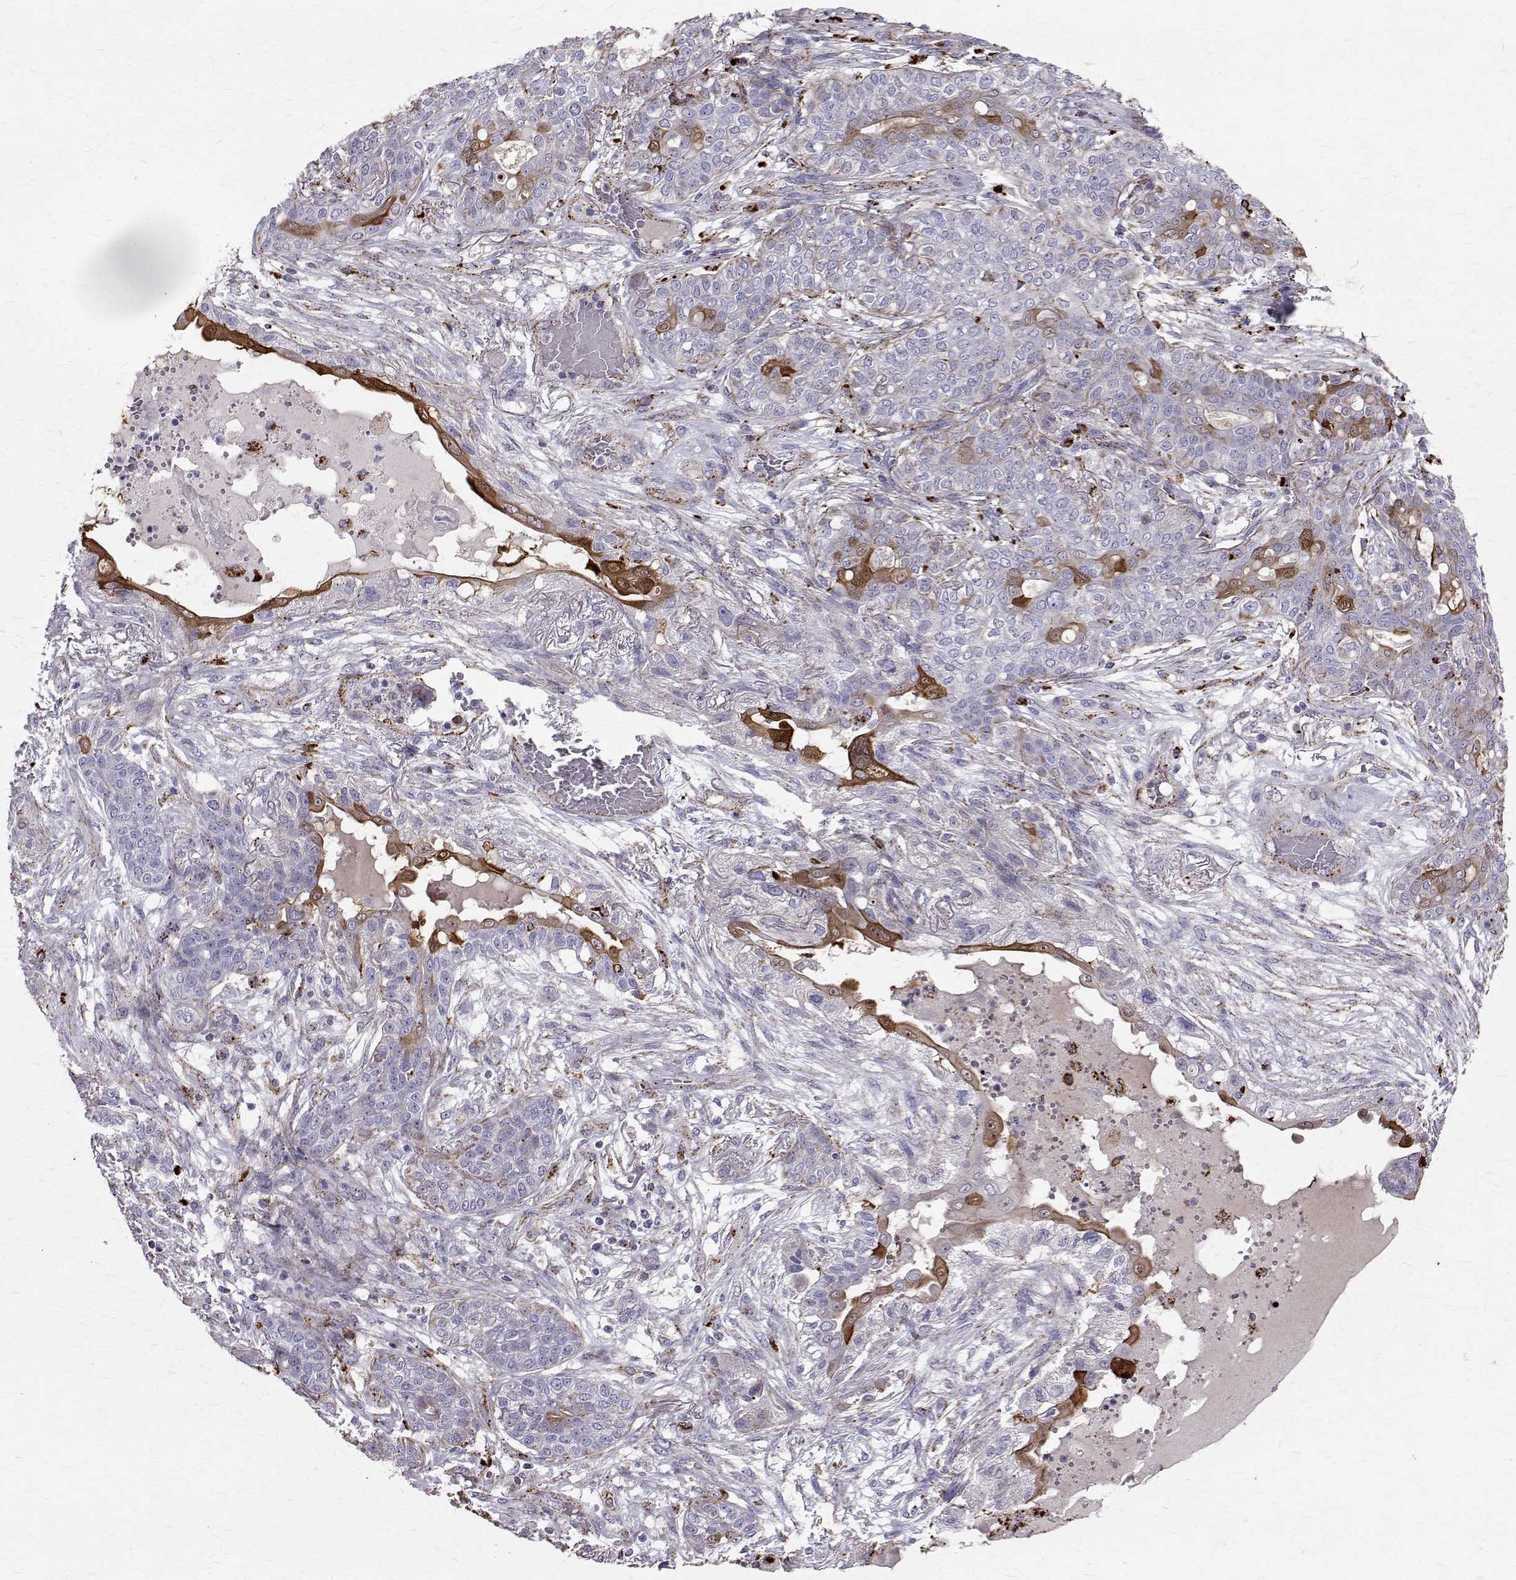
{"staining": {"intensity": "negative", "quantity": "none", "location": "none"}, "tissue": "lung cancer", "cell_type": "Tumor cells", "image_type": "cancer", "snomed": [{"axis": "morphology", "description": "Squamous cell carcinoma, NOS"}, {"axis": "topography", "description": "Lung"}], "caption": "This is a photomicrograph of immunohistochemistry (IHC) staining of lung cancer, which shows no positivity in tumor cells.", "gene": "TPP1", "patient": {"sex": "female", "age": 70}}